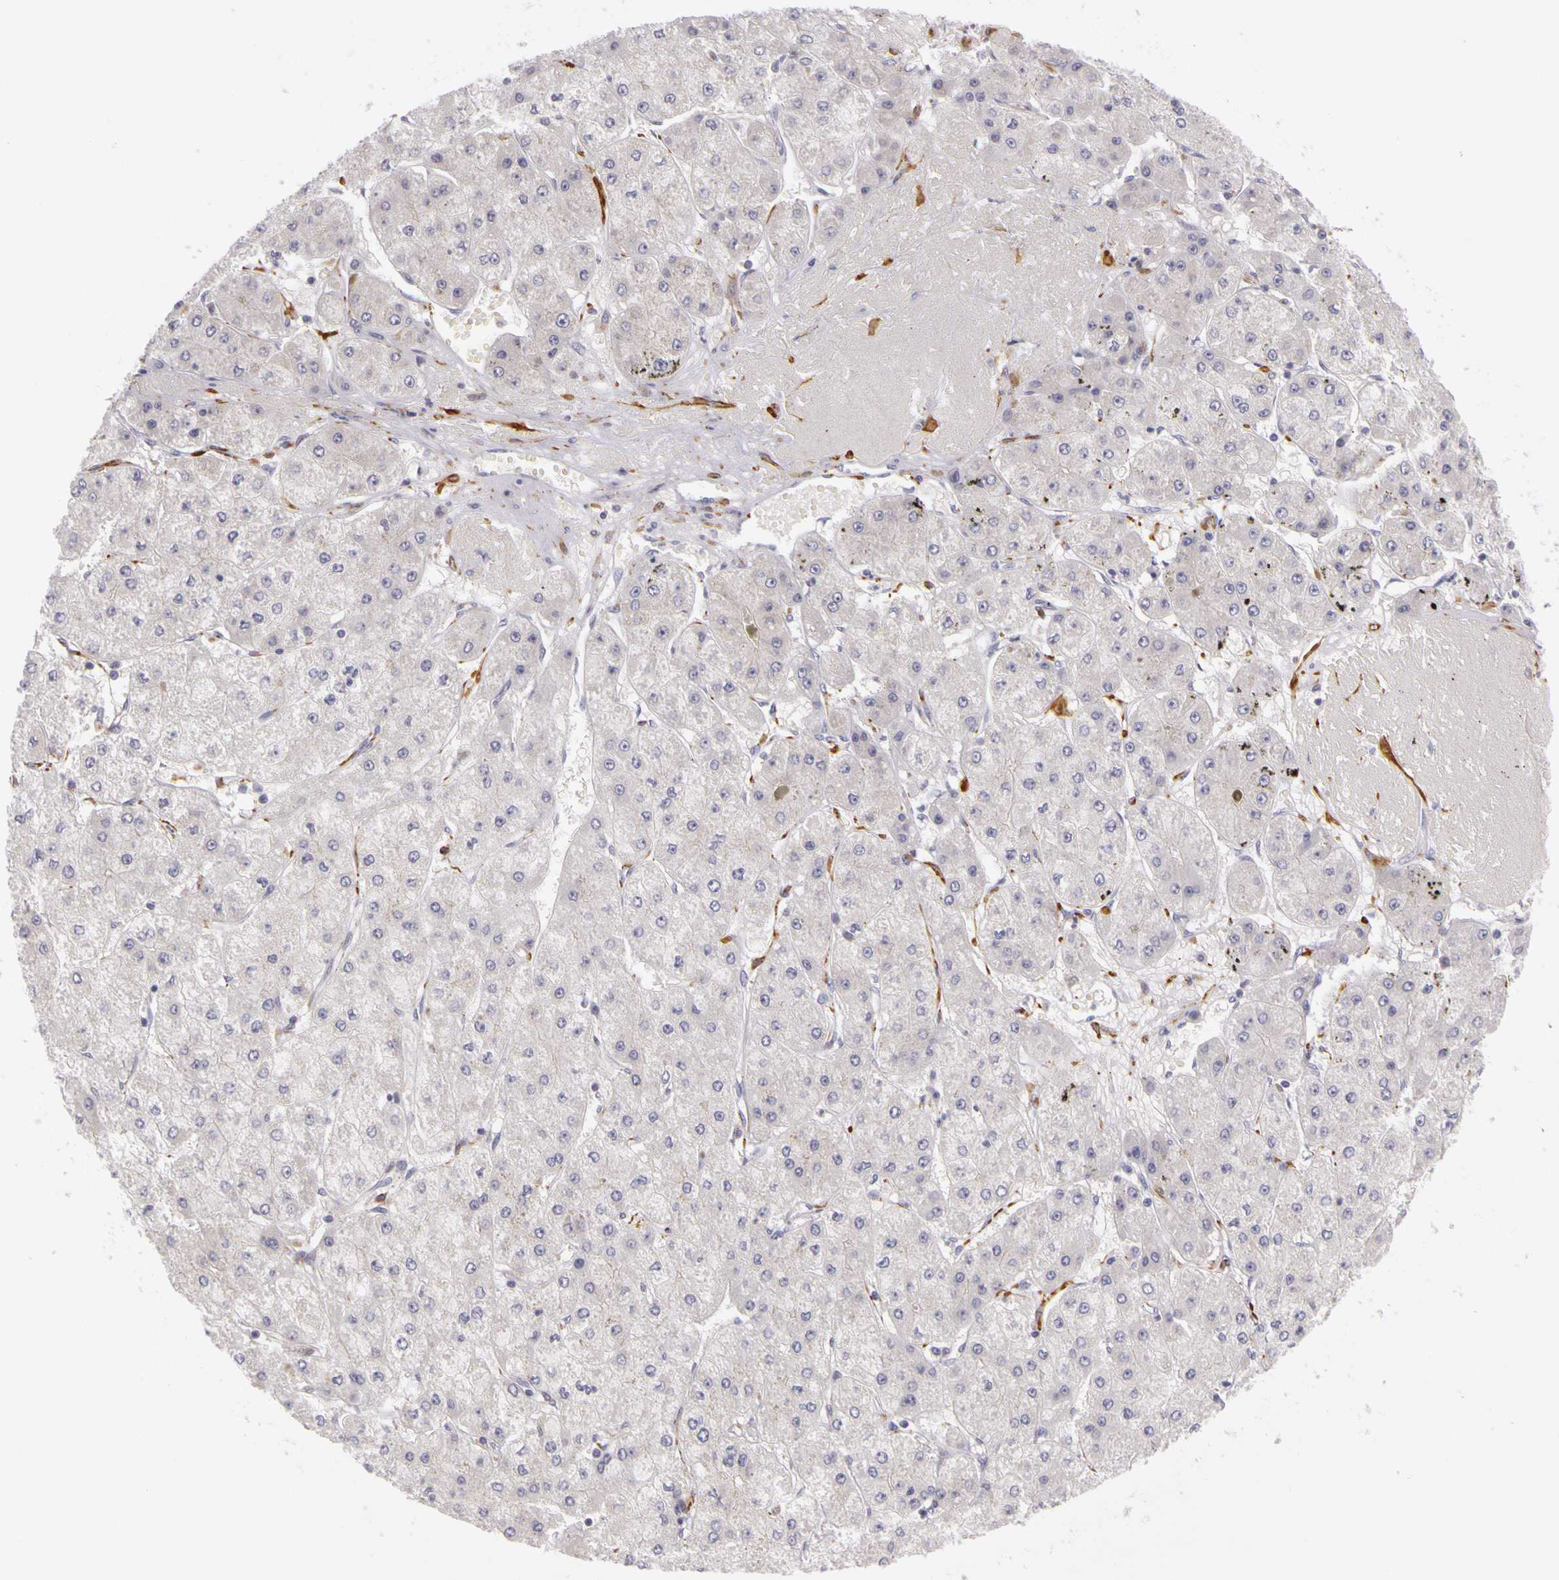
{"staining": {"intensity": "negative", "quantity": "none", "location": "none"}, "tissue": "liver cancer", "cell_type": "Tumor cells", "image_type": "cancer", "snomed": [{"axis": "morphology", "description": "Carcinoma, Hepatocellular, NOS"}, {"axis": "topography", "description": "Liver"}], "caption": "This is an IHC photomicrograph of human liver cancer. There is no staining in tumor cells.", "gene": "CNTN2", "patient": {"sex": "female", "age": 52}}